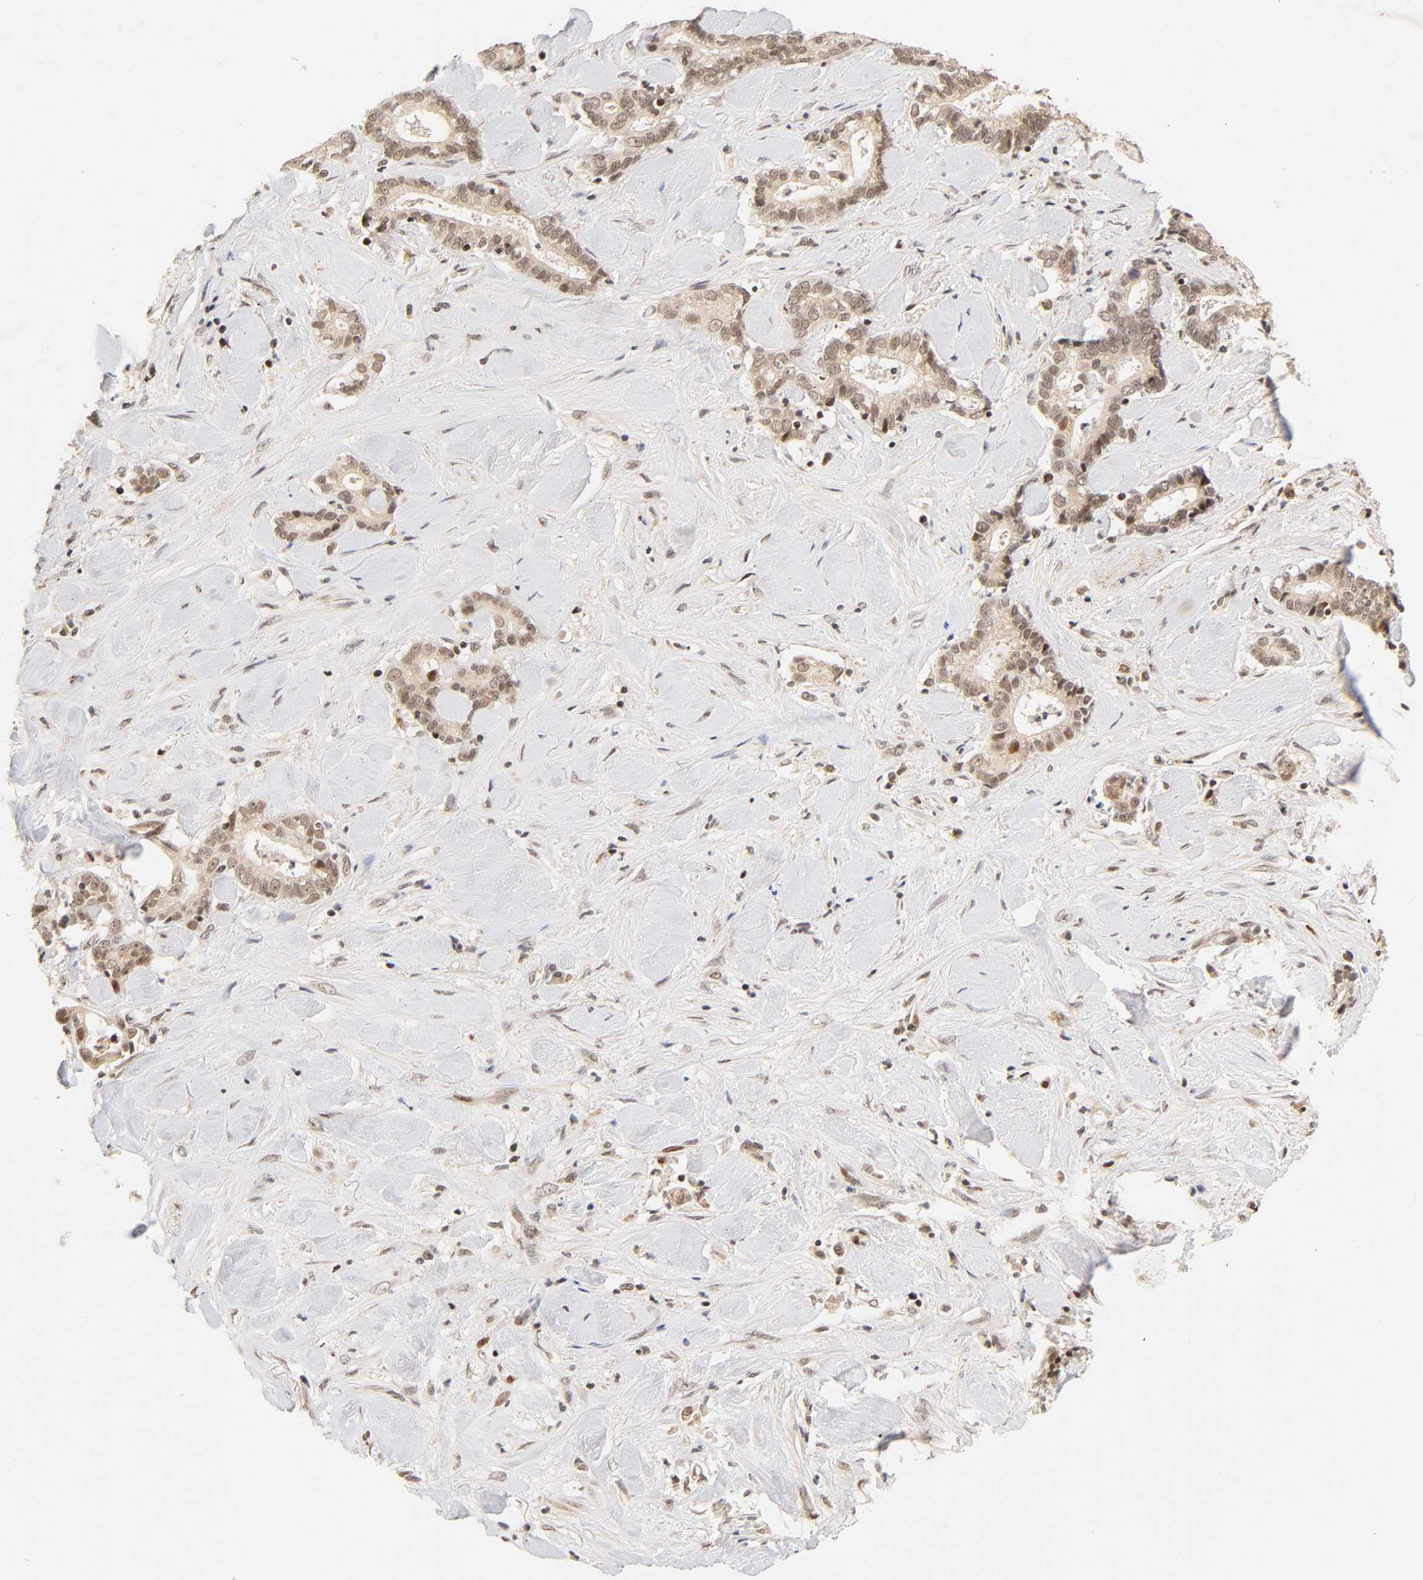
{"staining": {"intensity": "weak", "quantity": "25%-75%", "location": "cytoplasmic/membranous,nuclear"}, "tissue": "liver cancer", "cell_type": "Tumor cells", "image_type": "cancer", "snomed": [{"axis": "morphology", "description": "Cholangiocarcinoma"}, {"axis": "topography", "description": "Liver"}], "caption": "IHC histopathology image of neoplastic tissue: human liver cancer stained using immunohistochemistry (IHC) reveals low levels of weak protein expression localized specifically in the cytoplasmic/membranous and nuclear of tumor cells, appearing as a cytoplasmic/membranous and nuclear brown color.", "gene": "TAF10", "patient": {"sex": "male", "age": 57}}